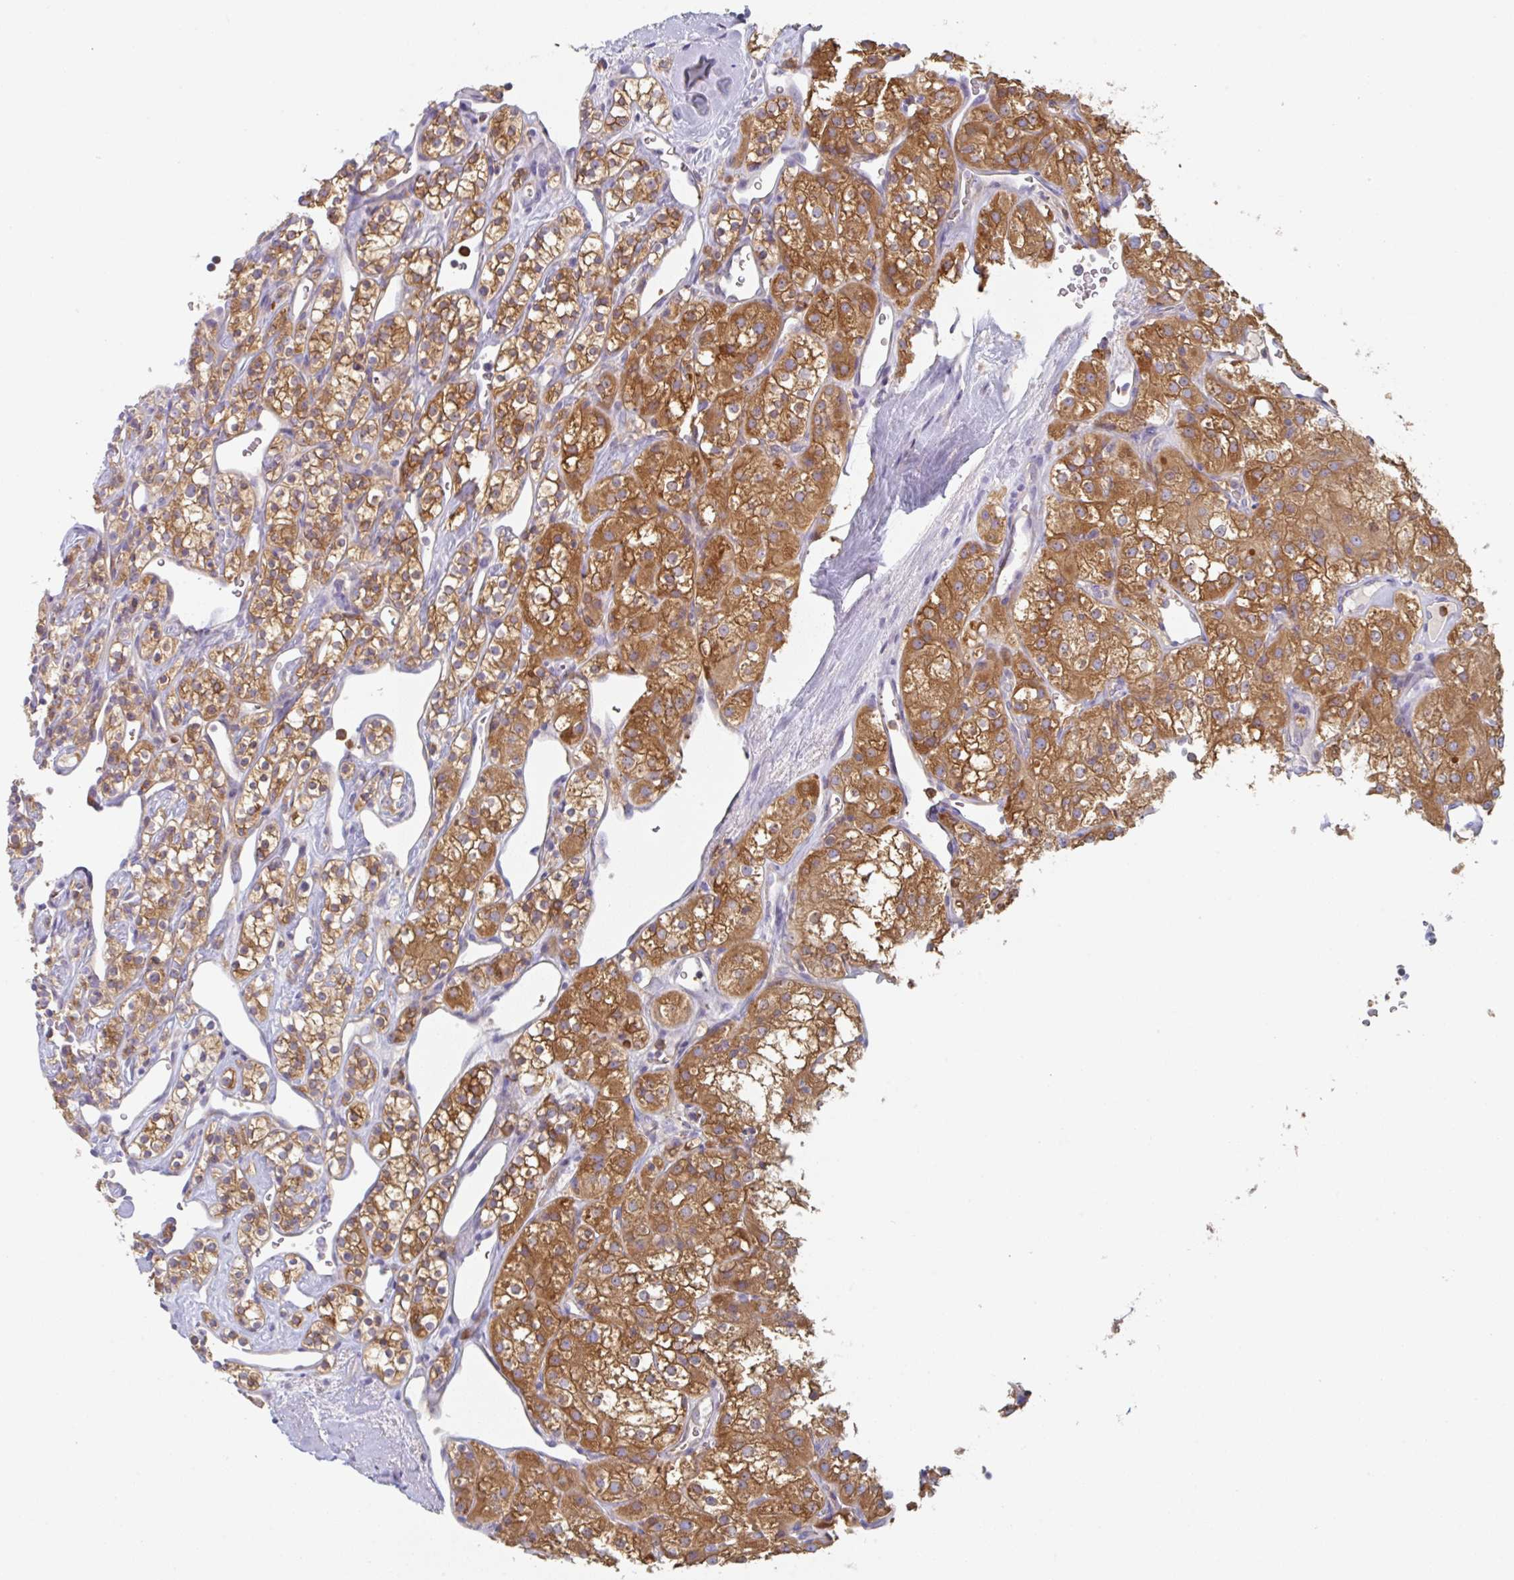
{"staining": {"intensity": "strong", "quantity": ">75%", "location": "cytoplasmic/membranous"}, "tissue": "renal cancer", "cell_type": "Tumor cells", "image_type": "cancer", "snomed": [{"axis": "morphology", "description": "Adenocarcinoma, NOS"}, {"axis": "topography", "description": "Kidney"}], "caption": "A photomicrograph of human renal adenocarcinoma stained for a protein demonstrates strong cytoplasmic/membranous brown staining in tumor cells. (DAB IHC with brightfield microscopy, high magnification).", "gene": "AMPD2", "patient": {"sex": "male", "age": 77}}